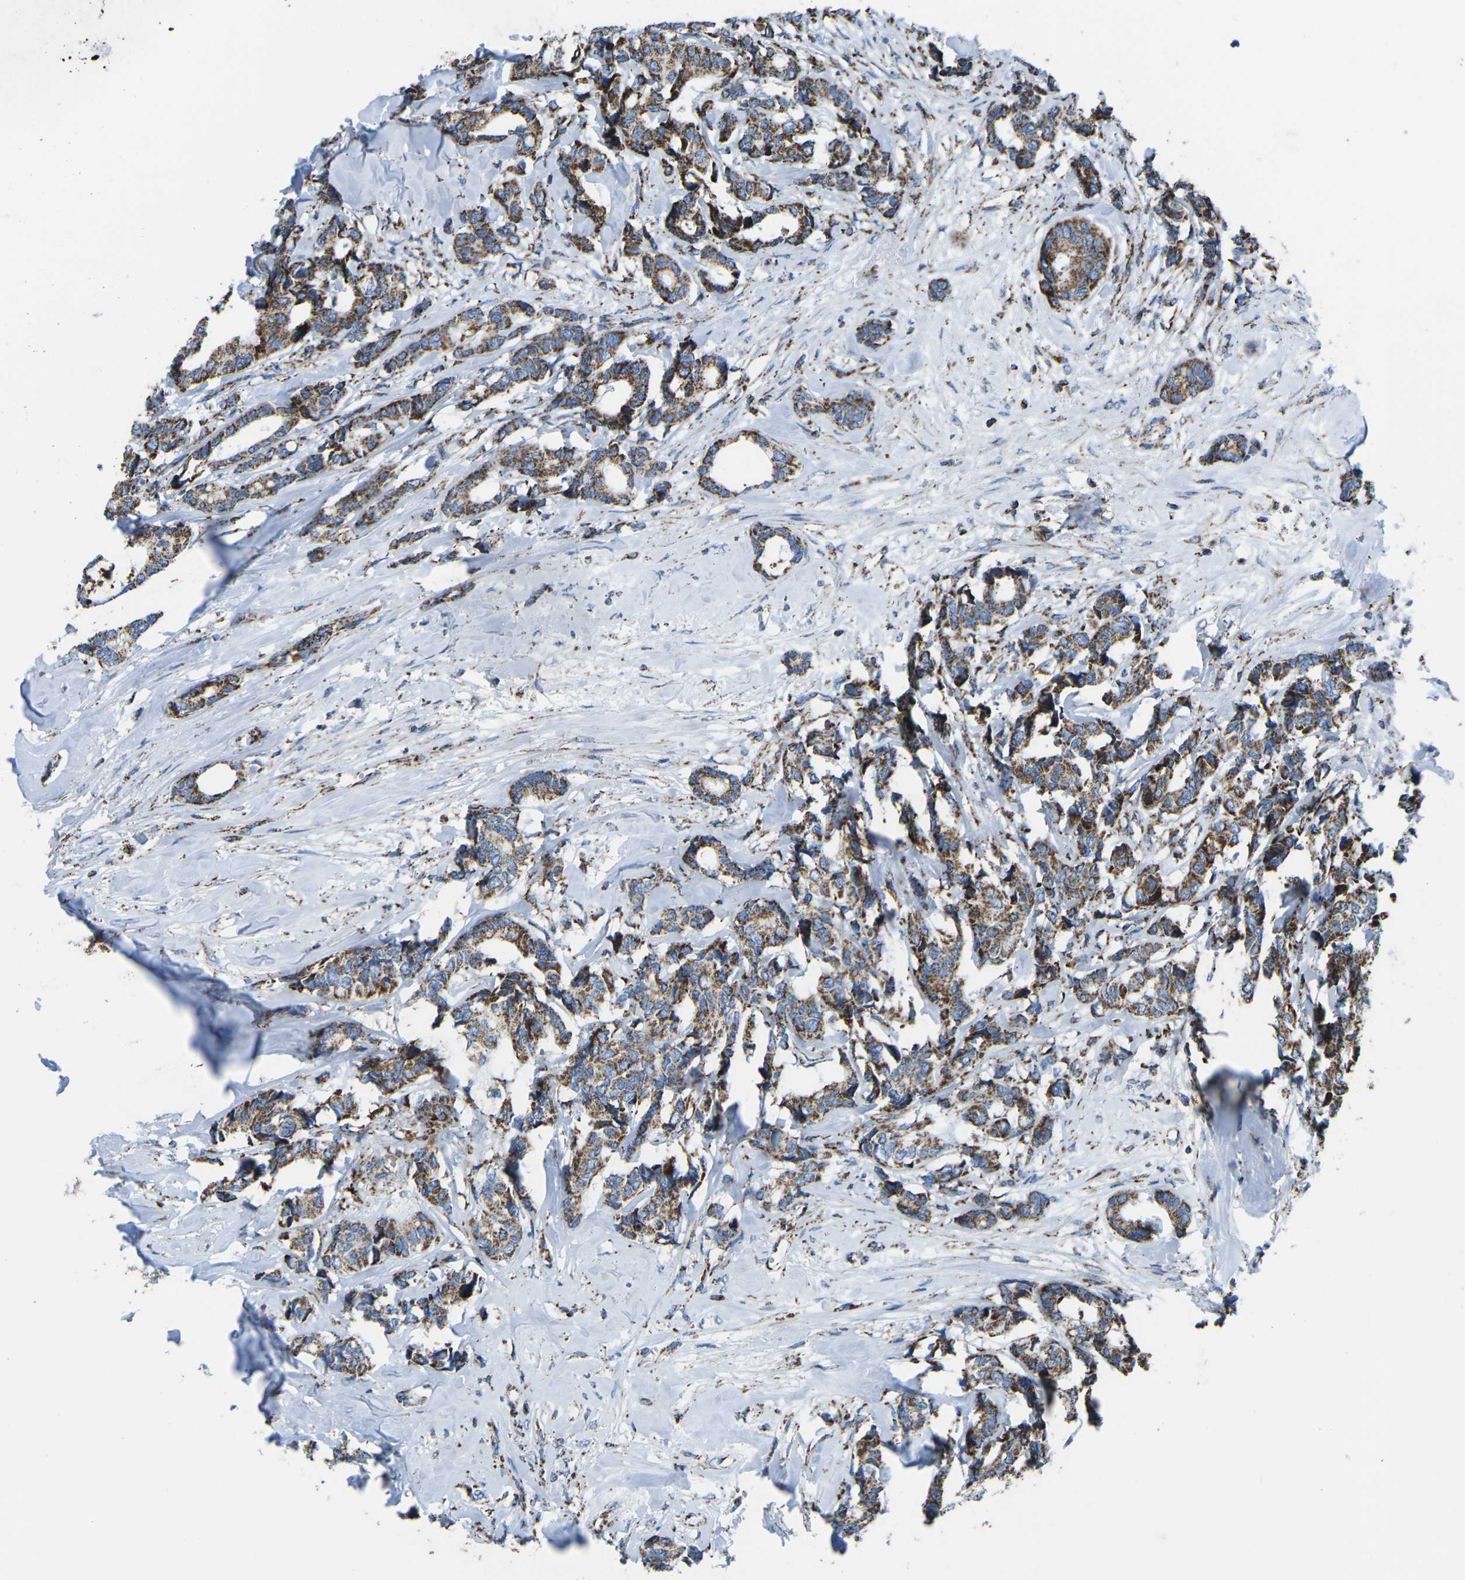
{"staining": {"intensity": "strong", "quantity": ">75%", "location": "cytoplasmic/membranous"}, "tissue": "breast cancer", "cell_type": "Tumor cells", "image_type": "cancer", "snomed": [{"axis": "morphology", "description": "Duct carcinoma"}, {"axis": "topography", "description": "Breast"}], "caption": "Tumor cells show high levels of strong cytoplasmic/membranous expression in approximately >75% of cells in human breast cancer (intraductal carcinoma). (Brightfield microscopy of DAB IHC at high magnification).", "gene": "MT-CO2", "patient": {"sex": "female", "age": 87}}